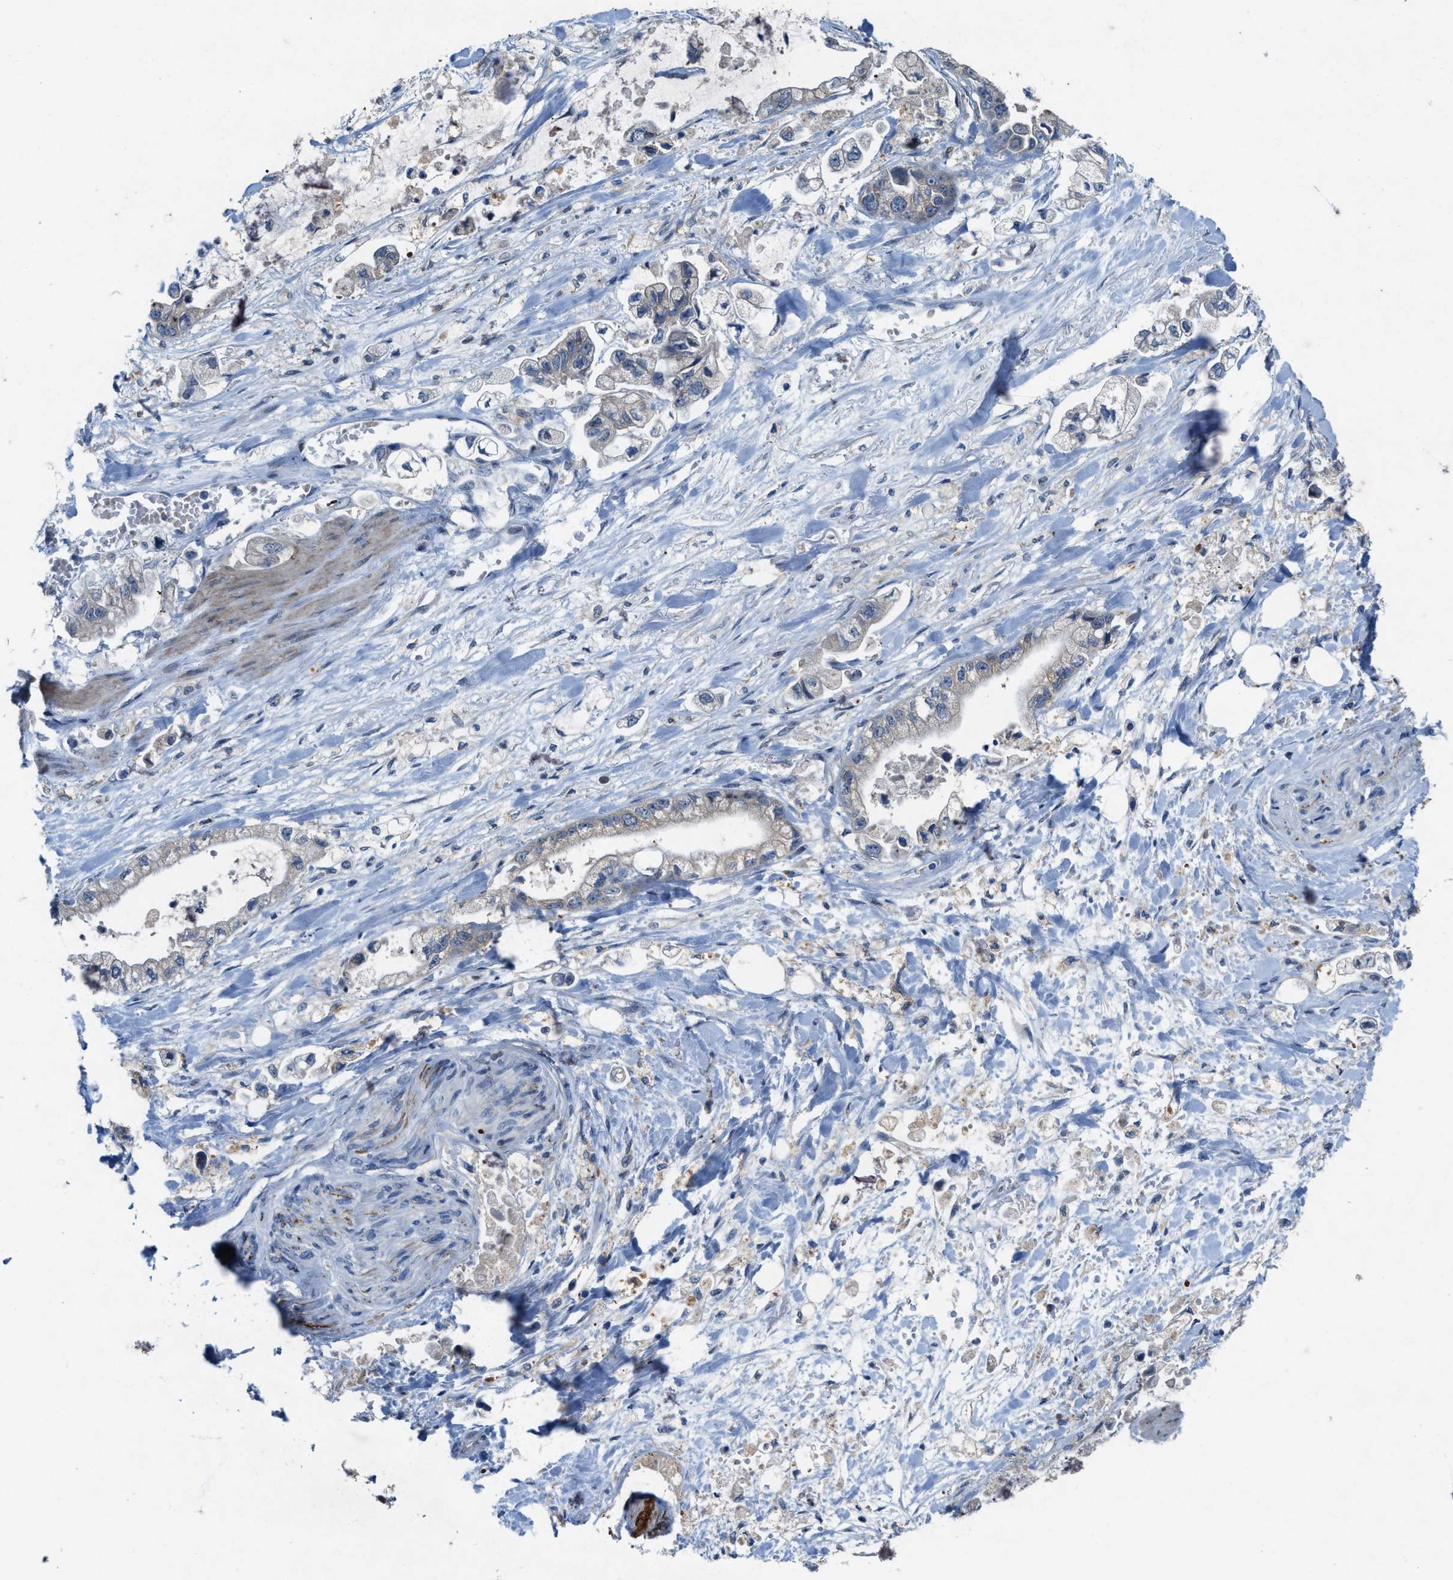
{"staining": {"intensity": "negative", "quantity": "none", "location": "none"}, "tissue": "stomach cancer", "cell_type": "Tumor cells", "image_type": "cancer", "snomed": [{"axis": "morphology", "description": "Normal tissue, NOS"}, {"axis": "morphology", "description": "Adenocarcinoma, NOS"}, {"axis": "topography", "description": "Stomach"}], "caption": "The micrograph exhibits no significant expression in tumor cells of stomach cancer (adenocarcinoma). (Brightfield microscopy of DAB (3,3'-diaminobenzidine) immunohistochemistry (IHC) at high magnification).", "gene": "URGCP", "patient": {"sex": "male", "age": 62}}